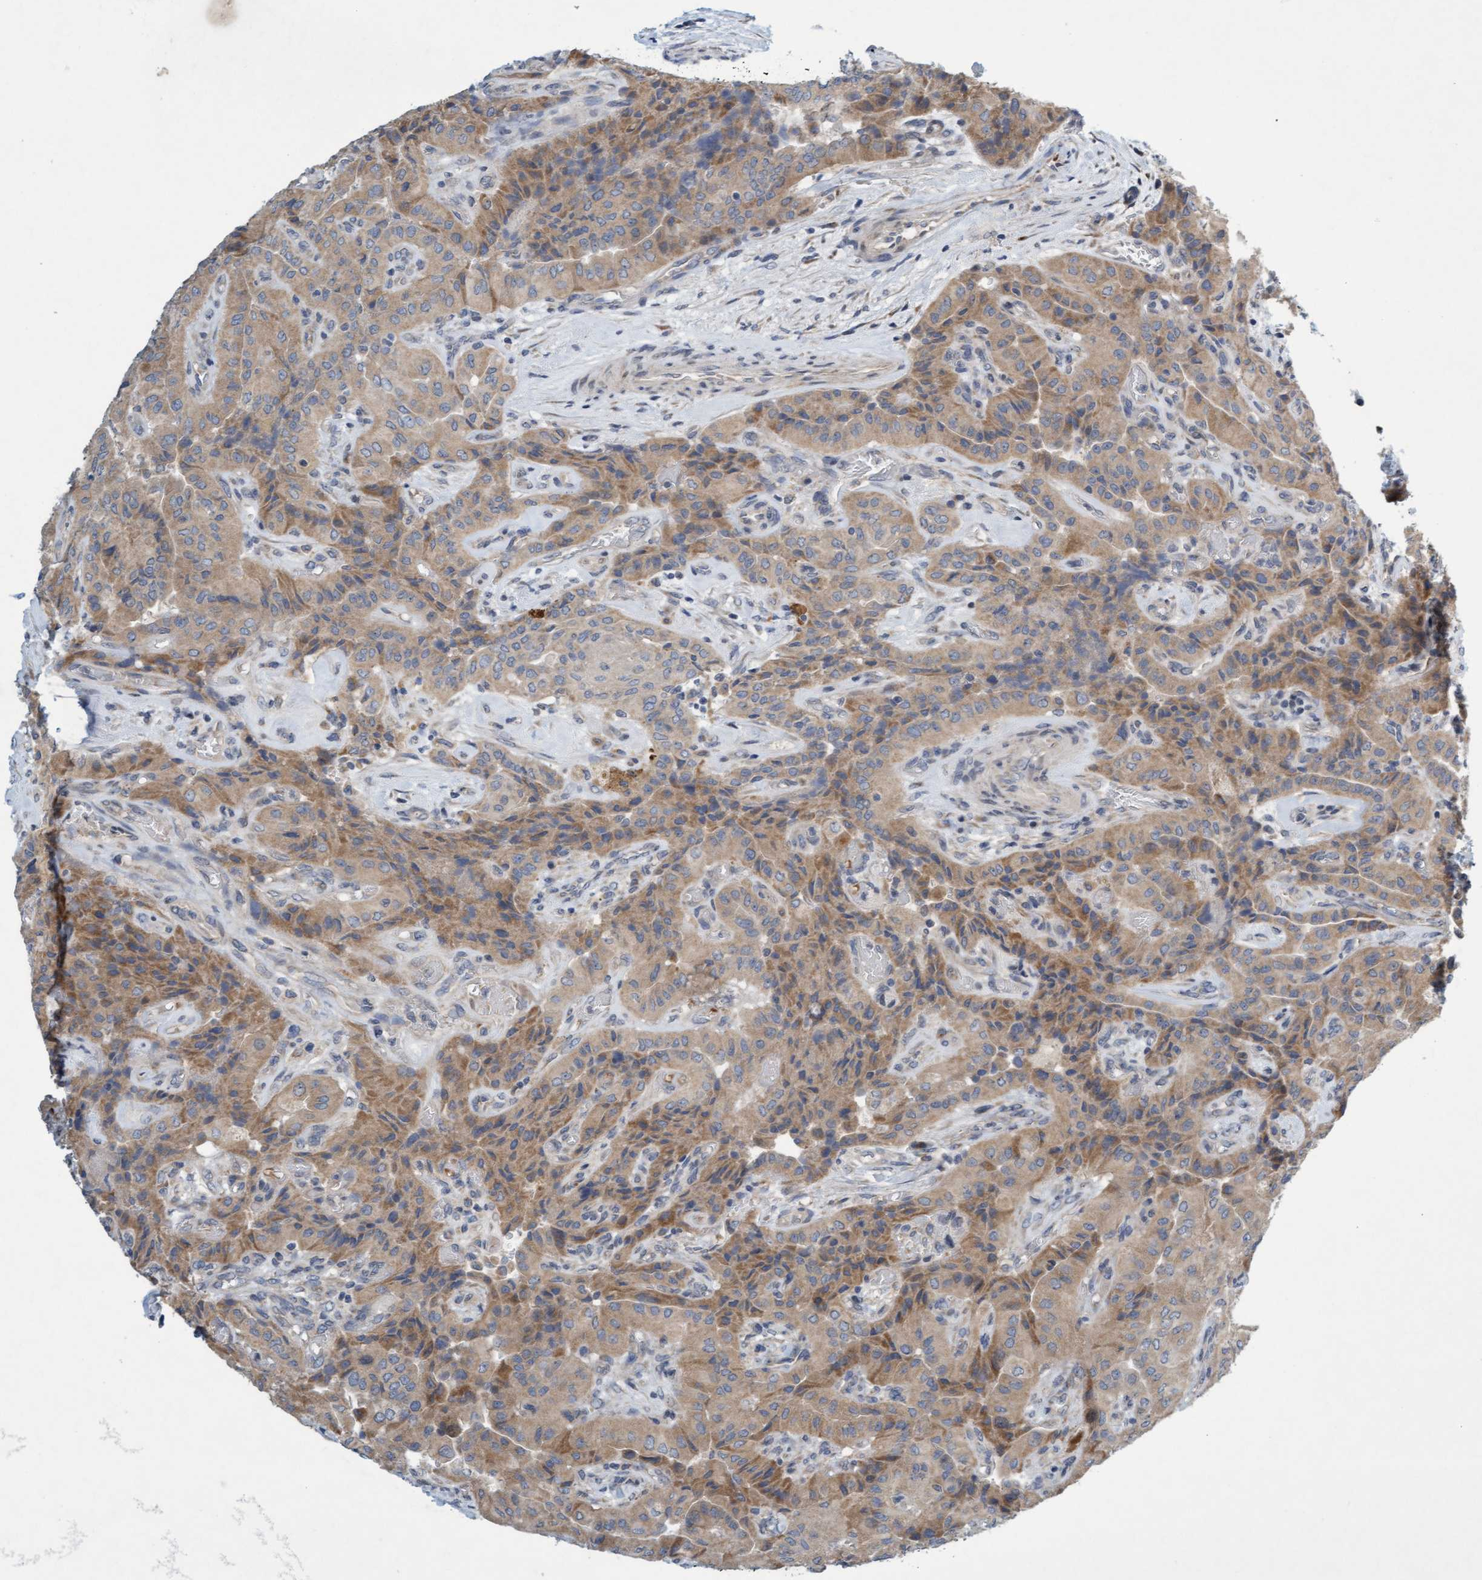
{"staining": {"intensity": "weak", "quantity": ">75%", "location": "cytoplasmic/membranous"}, "tissue": "thyroid cancer", "cell_type": "Tumor cells", "image_type": "cancer", "snomed": [{"axis": "morphology", "description": "Papillary adenocarcinoma, NOS"}, {"axis": "topography", "description": "Thyroid gland"}], "caption": "An IHC histopathology image of tumor tissue is shown. Protein staining in brown highlights weak cytoplasmic/membranous positivity in thyroid cancer (papillary adenocarcinoma) within tumor cells.", "gene": "DDHD2", "patient": {"sex": "female", "age": 59}}